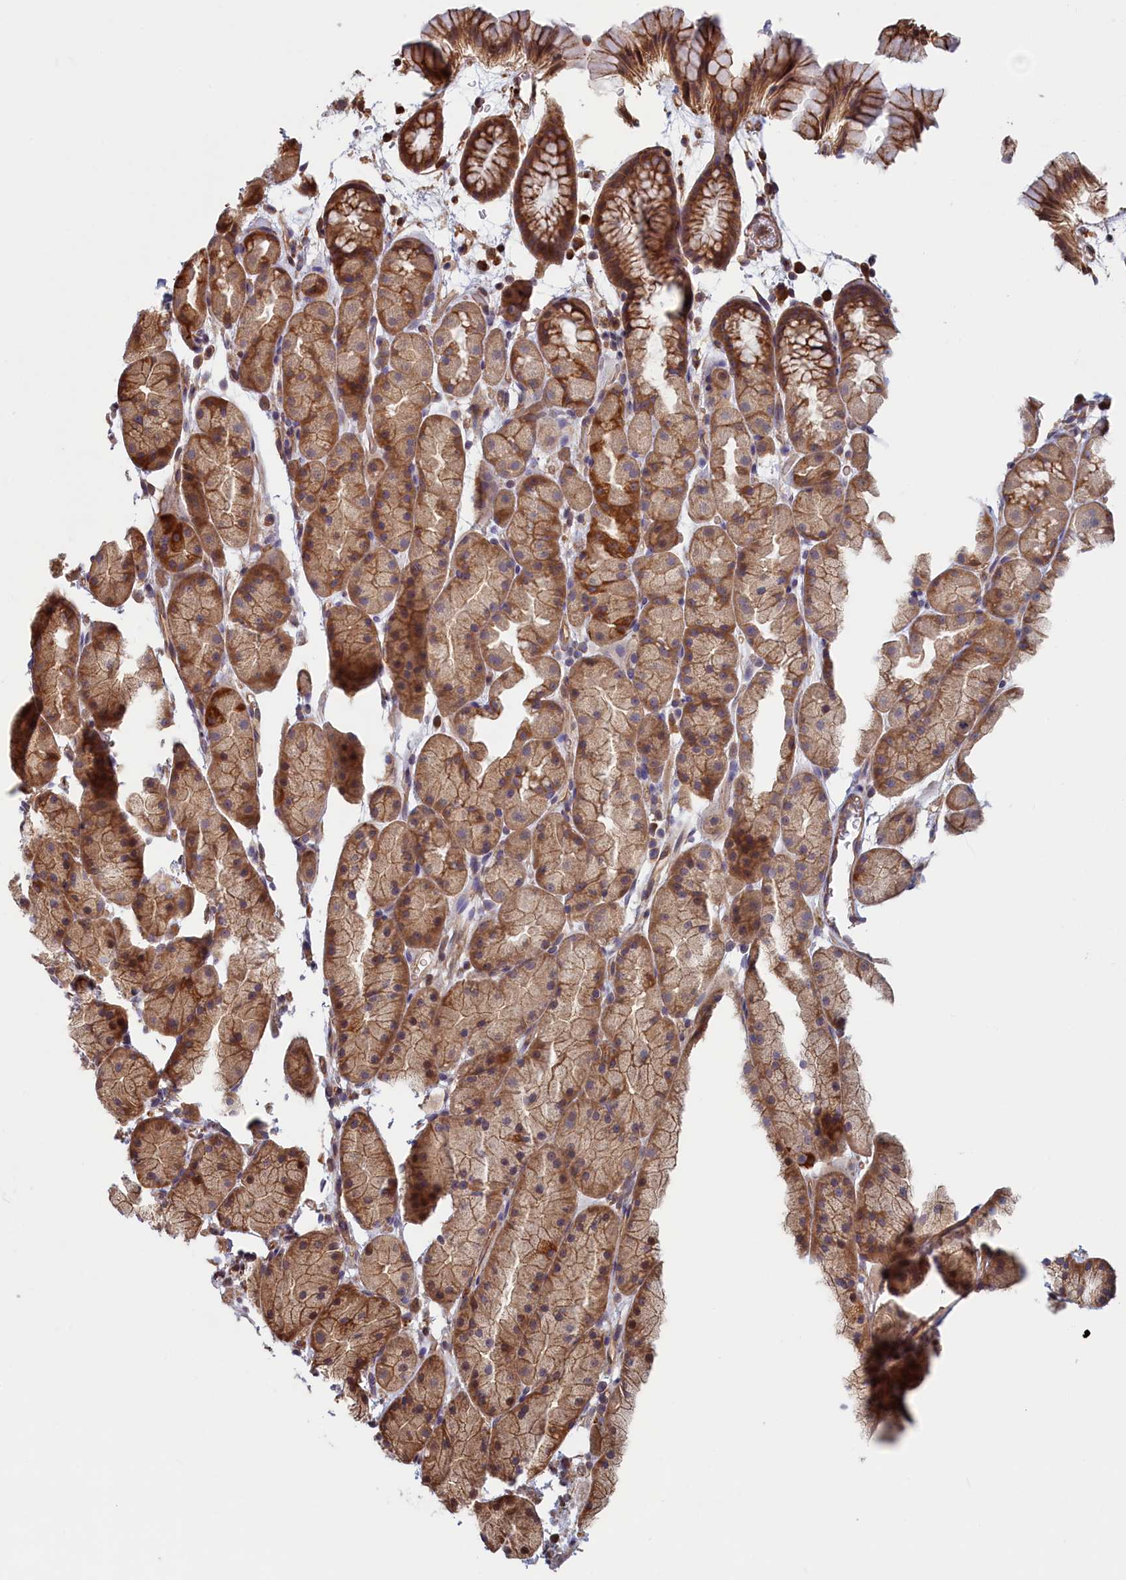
{"staining": {"intensity": "moderate", "quantity": ">75%", "location": "cytoplasmic/membranous"}, "tissue": "stomach", "cell_type": "Glandular cells", "image_type": "normal", "snomed": [{"axis": "morphology", "description": "Normal tissue, NOS"}, {"axis": "topography", "description": "Stomach, upper"}, {"axis": "topography", "description": "Stomach"}], "caption": "Immunohistochemical staining of benign stomach exhibits medium levels of moderate cytoplasmic/membranous positivity in about >75% of glandular cells. The protein of interest is stained brown, and the nuclei are stained in blue (DAB (3,3'-diaminobenzidine) IHC with brightfield microscopy, high magnification).", "gene": "RILPL1", "patient": {"sex": "male", "age": 47}}